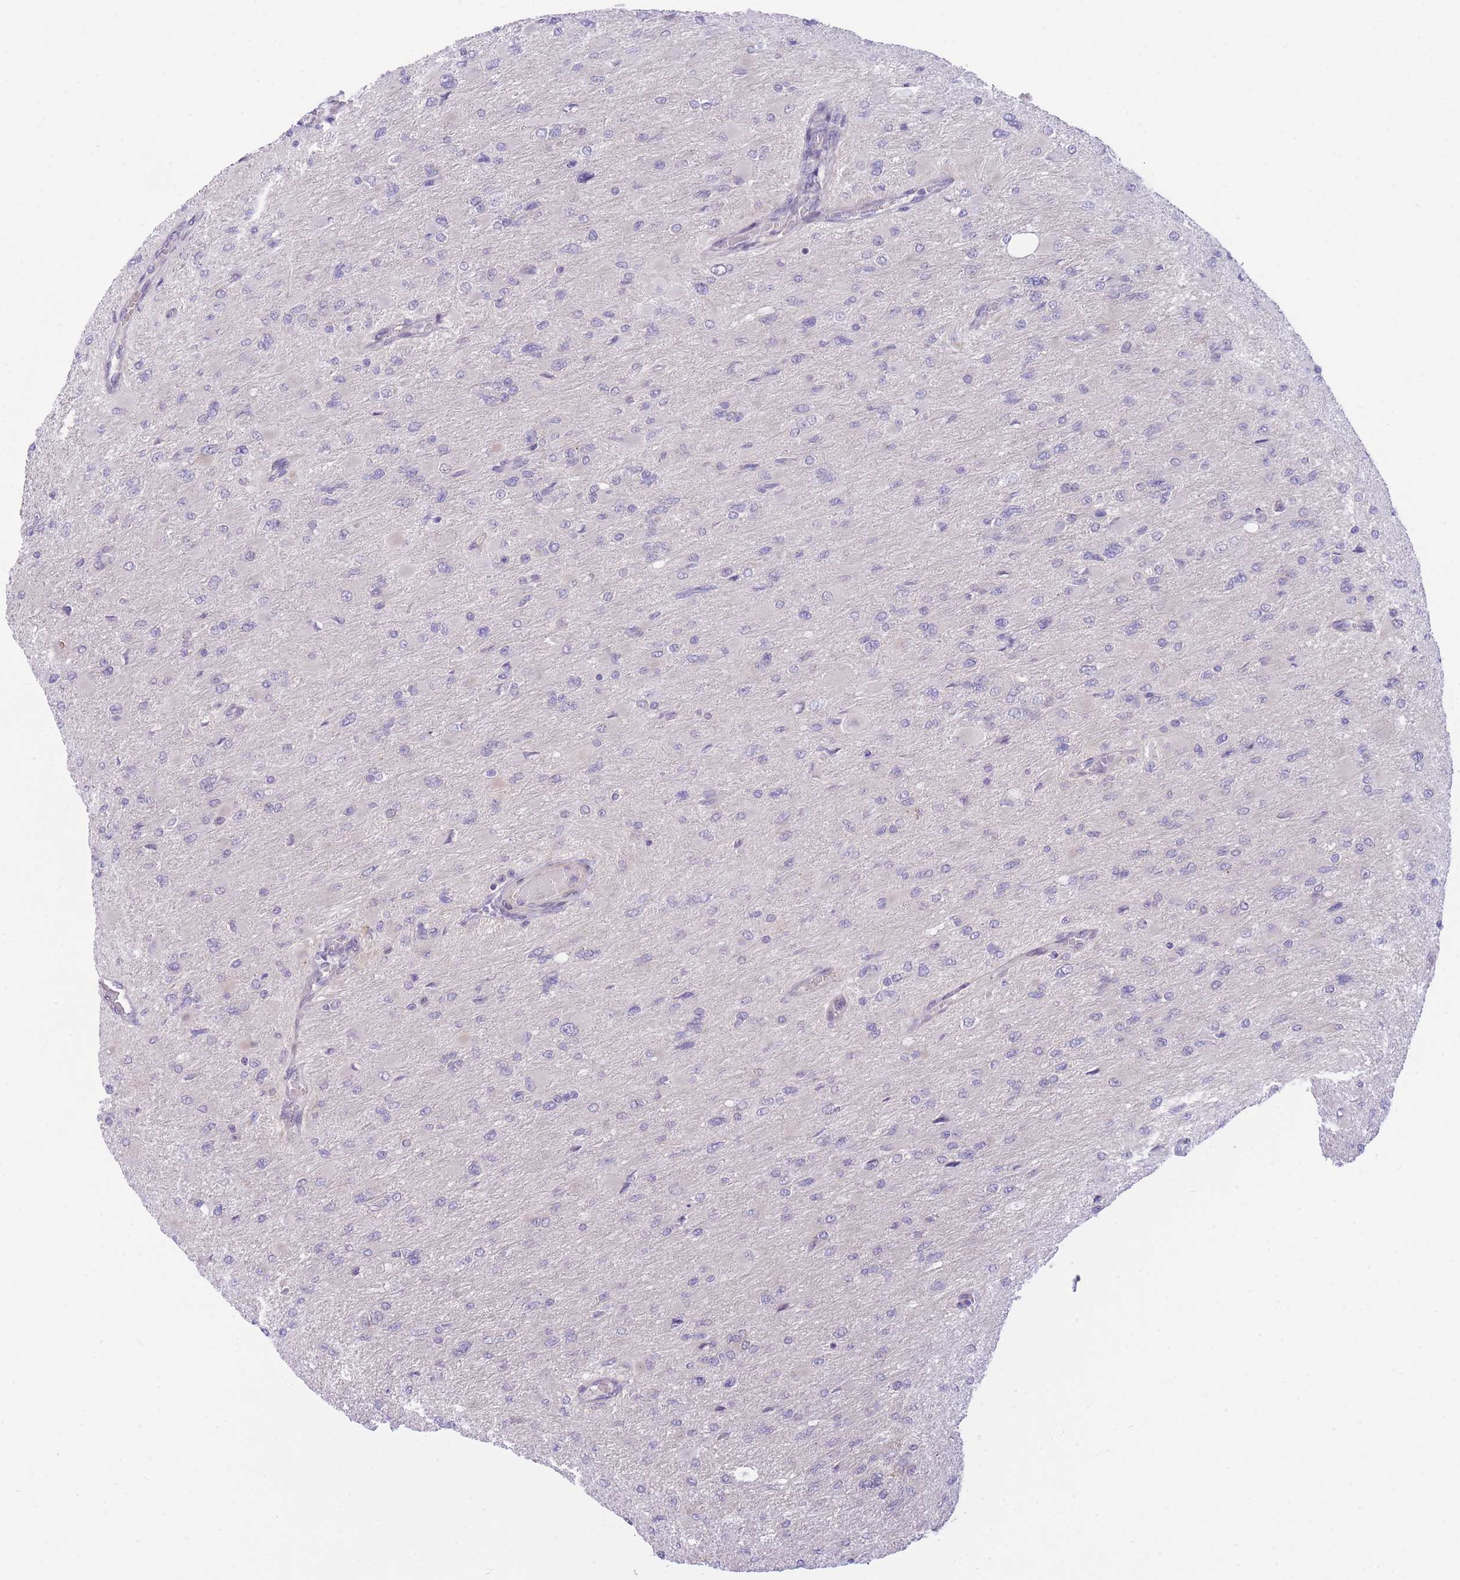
{"staining": {"intensity": "negative", "quantity": "none", "location": "none"}, "tissue": "glioma", "cell_type": "Tumor cells", "image_type": "cancer", "snomed": [{"axis": "morphology", "description": "Glioma, malignant, High grade"}, {"axis": "topography", "description": "Cerebral cortex"}], "caption": "This is a image of IHC staining of glioma, which shows no expression in tumor cells.", "gene": "CDC25B", "patient": {"sex": "female", "age": 36}}